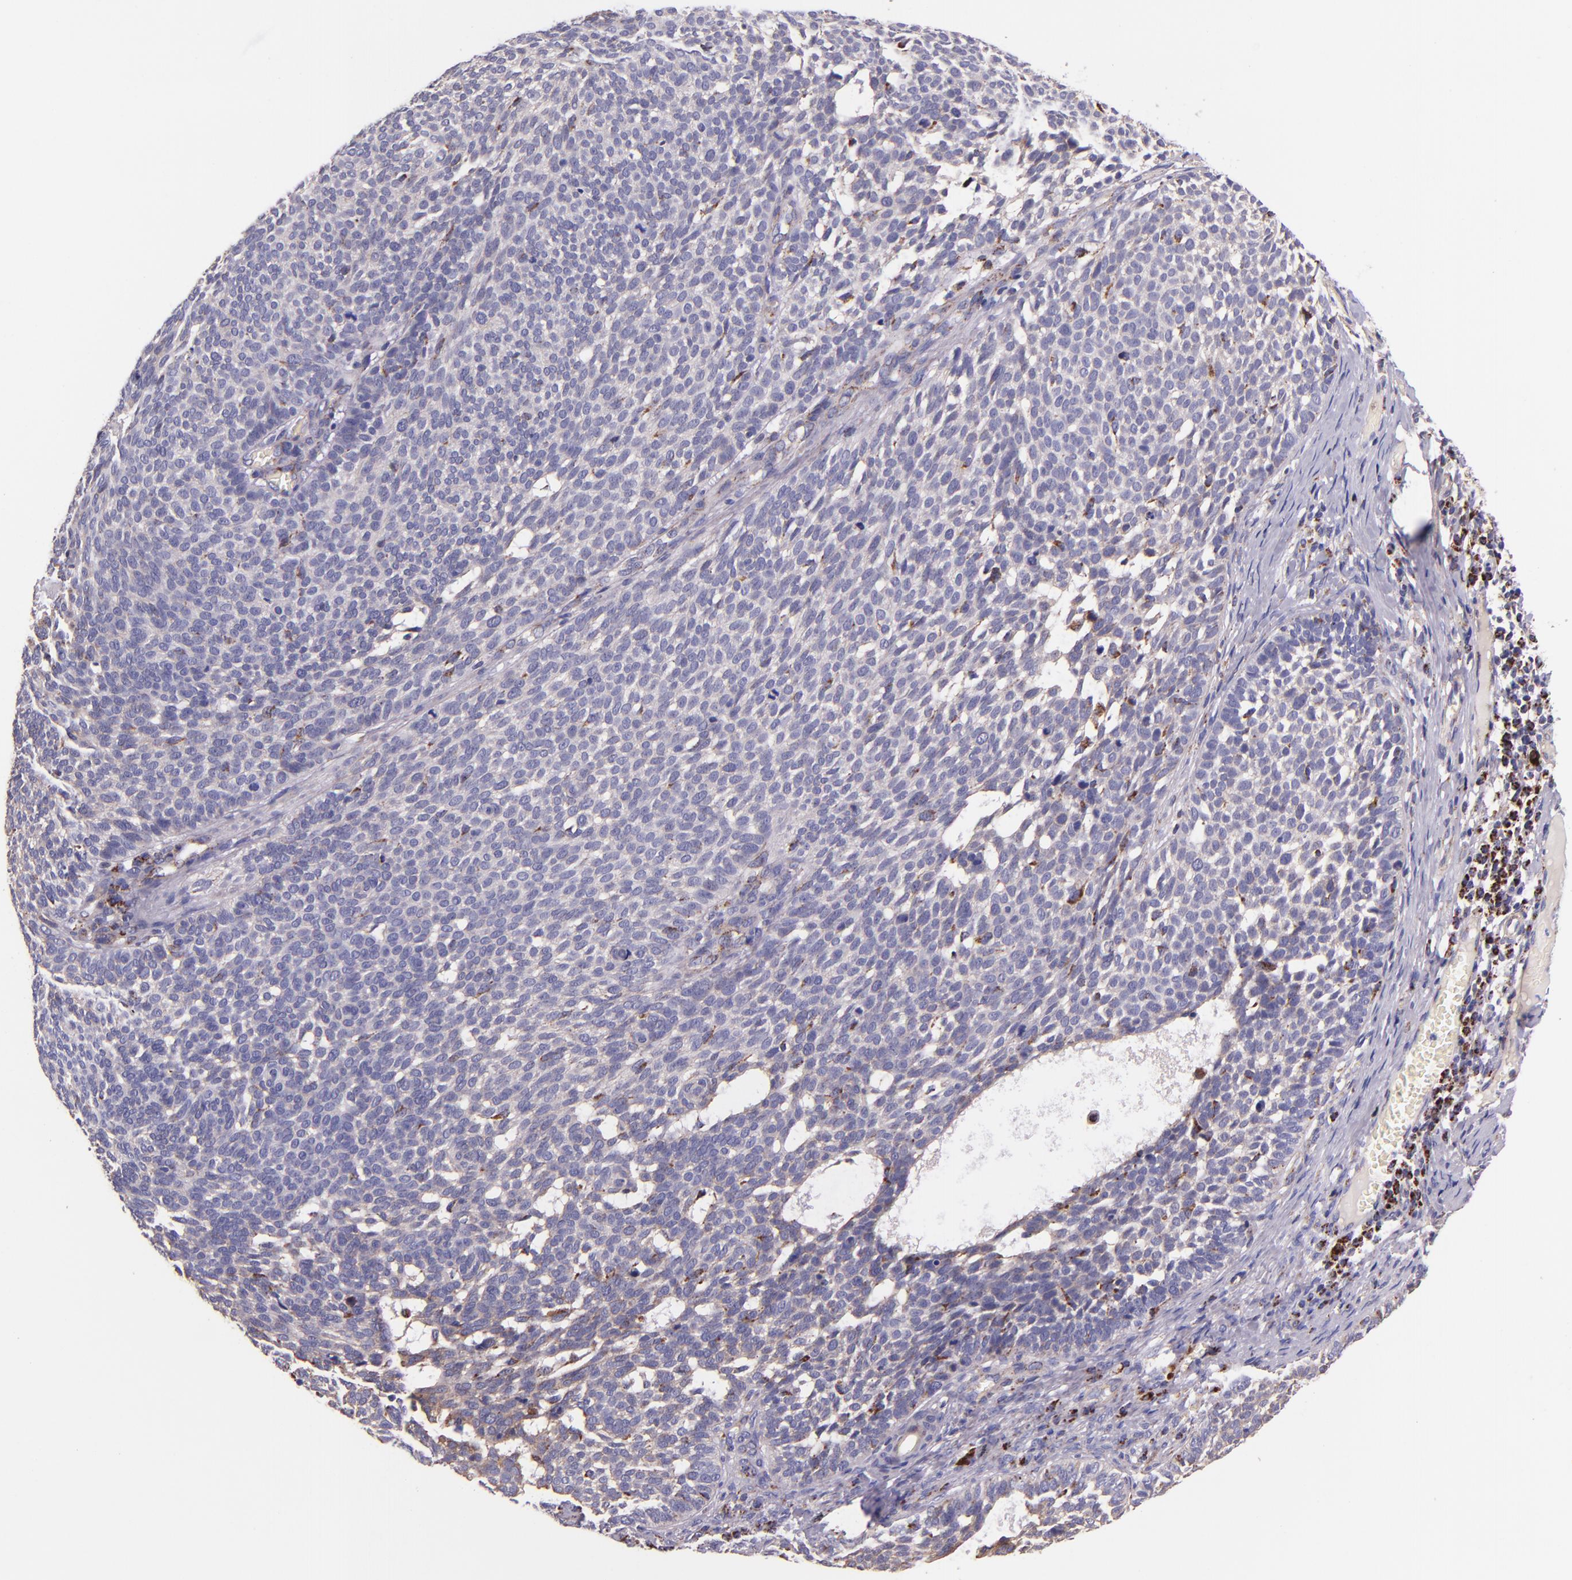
{"staining": {"intensity": "moderate", "quantity": "<25%", "location": "cytoplasmic/membranous"}, "tissue": "skin cancer", "cell_type": "Tumor cells", "image_type": "cancer", "snomed": [{"axis": "morphology", "description": "Basal cell carcinoma"}, {"axis": "topography", "description": "Skin"}], "caption": "Protein expression analysis of human skin cancer (basal cell carcinoma) reveals moderate cytoplasmic/membranous positivity in approximately <25% of tumor cells.", "gene": "IDH3G", "patient": {"sex": "male", "age": 63}}